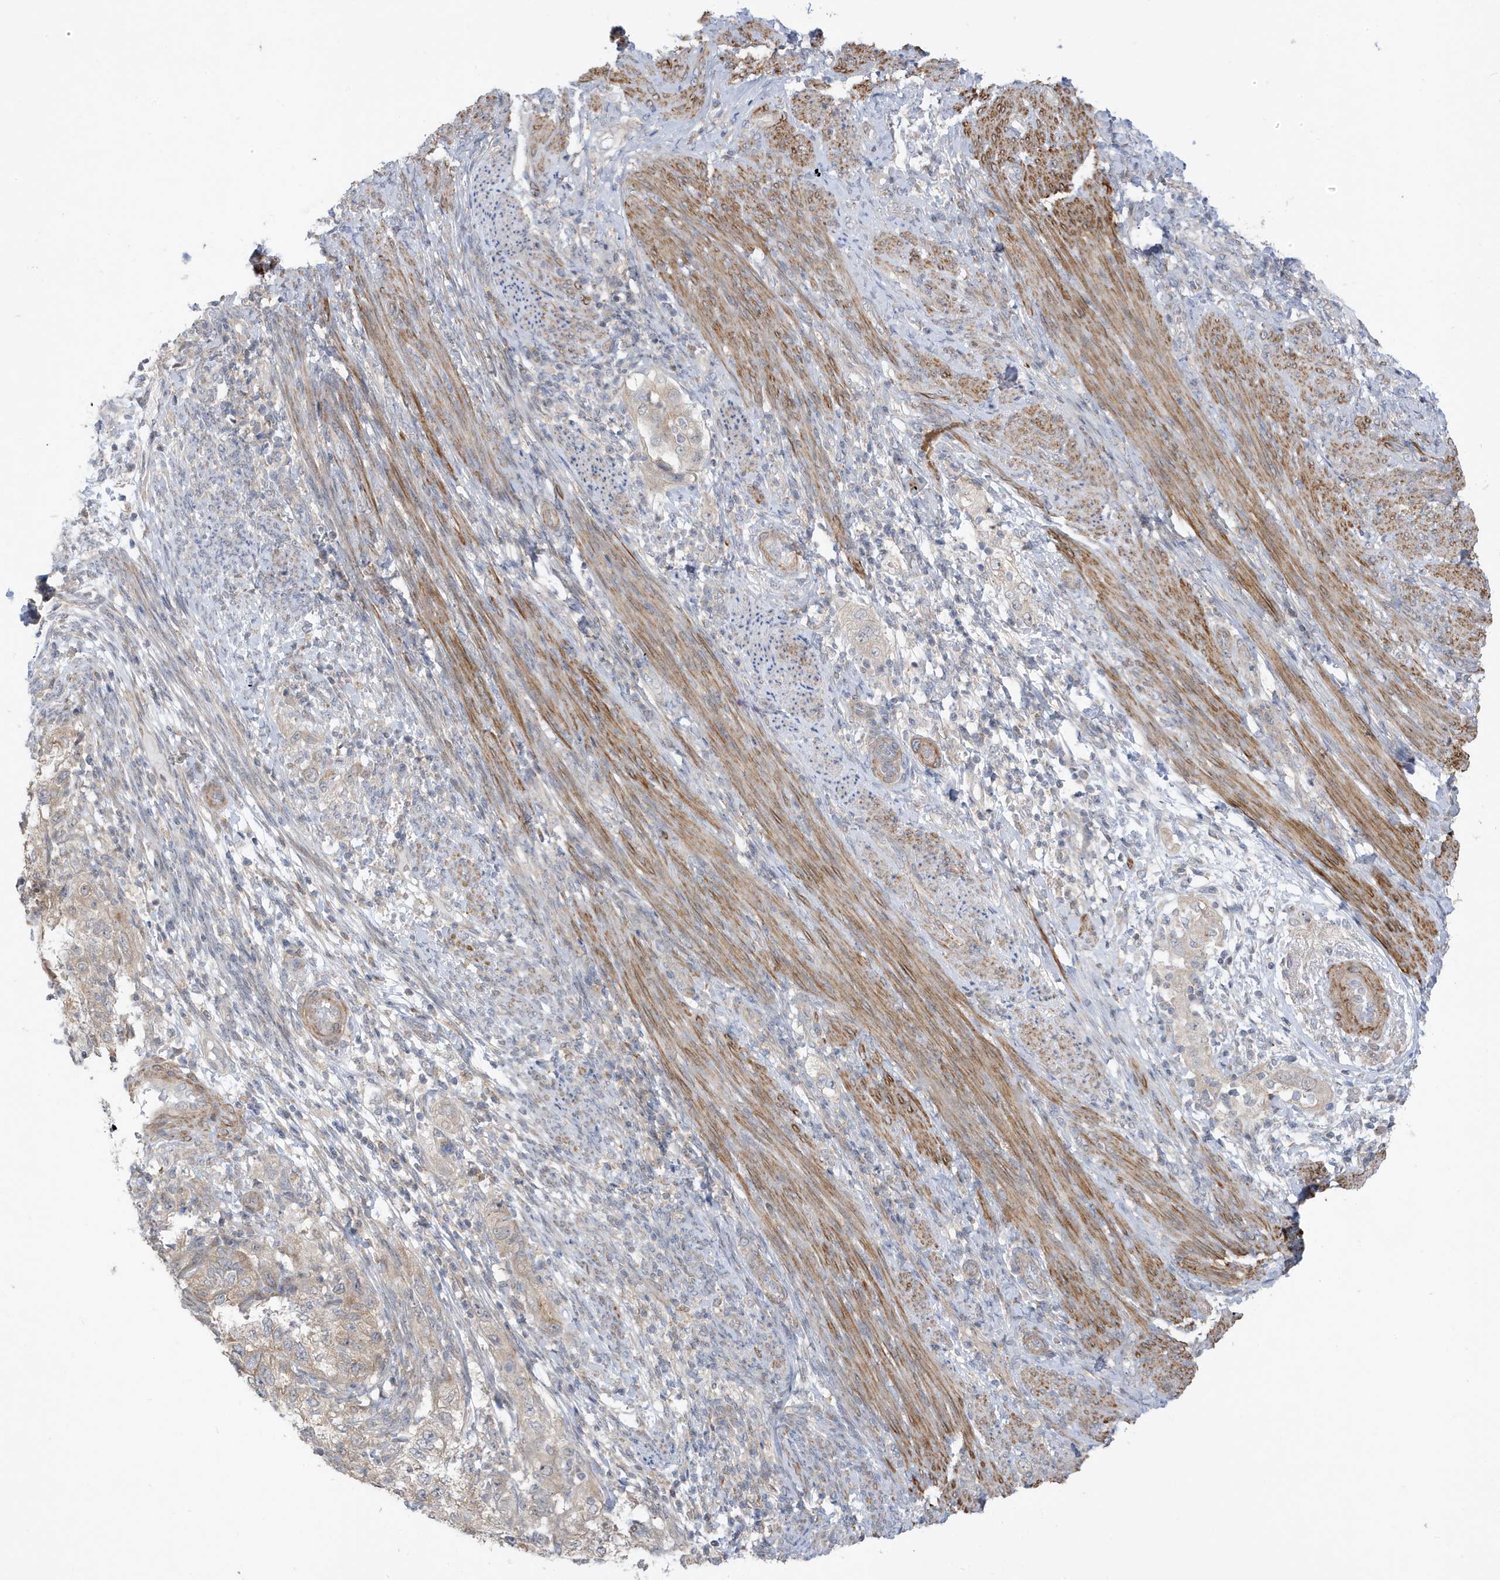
{"staining": {"intensity": "weak", "quantity": "25%-75%", "location": "cytoplasmic/membranous"}, "tissue": "endometrial cancer", "cell_type": "Tumor cells", "image_type": "cancer", "snomed": [{"axis": "morphology", "description": "Adenocarcinoma, NOS"}, {"axis": "topography", "description": "Endometrium"}], "caption": "This micrograph displays endometrial cancer (adenocarcinoma) stained with immunohistochemistry (IHC) to label a protein in brown. The cytoplasmic/membranous of tumor cells show weak positivity for the protein. Nuclei are counter-stained blue.", "gene": "ATP13A5", "patient": {"sex": "female", "age": 85}}